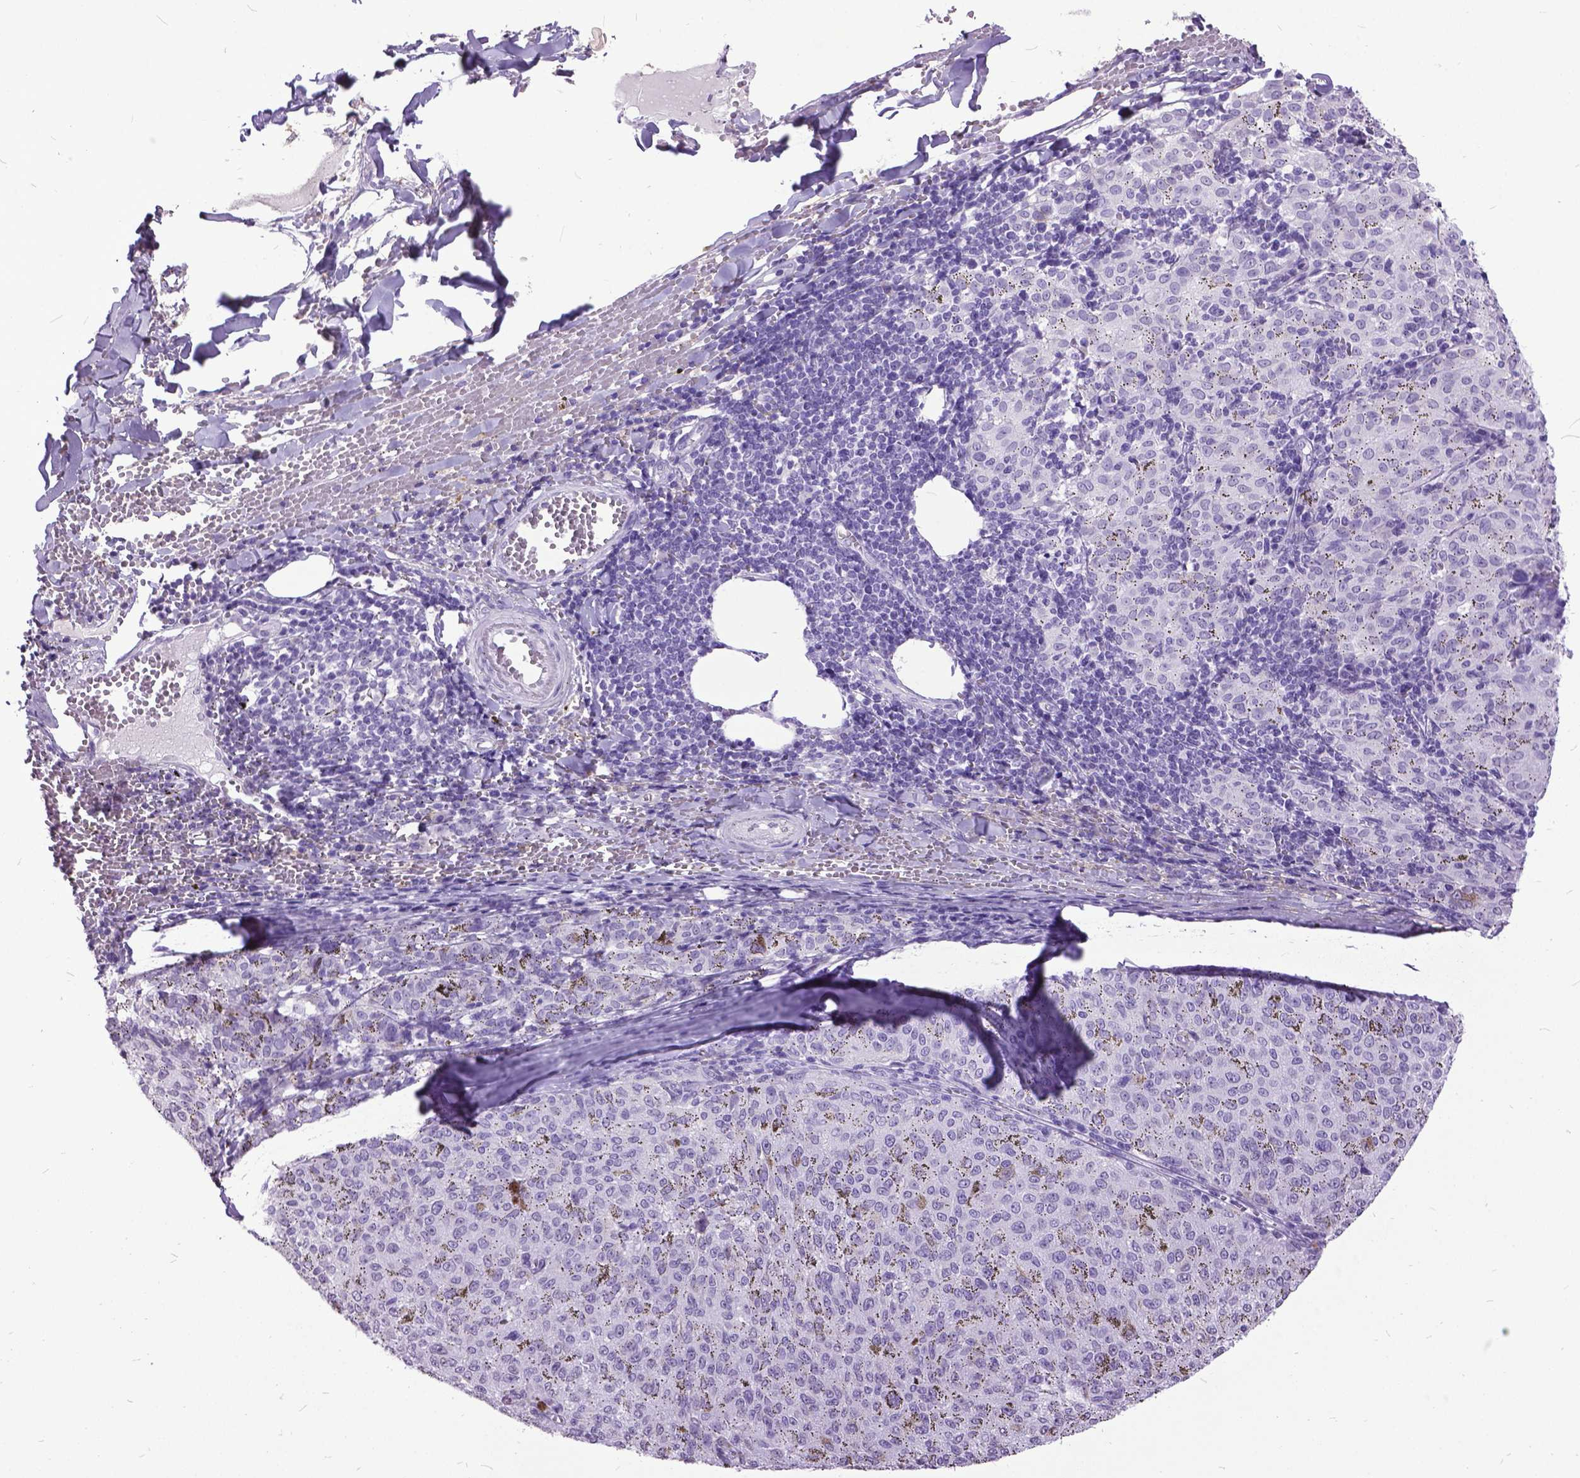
{"staining": {"intensity": "negative", "quantity": "none", "location": "none"}, "tissue": "melanoma", "cell_type": "Tumor cells", "image_type": "cancer", "snomed": [{"axis": "morphology", "description": "Malignant melanoma, NOS"}, {"axis": "topography", "description": "Skin"}], "caption": "Photomicrograph shows no significant protein expression in tumor cells of melanoma.", "gene": "MARCHF10", "patient": {"sex": "female", "age": 72}}